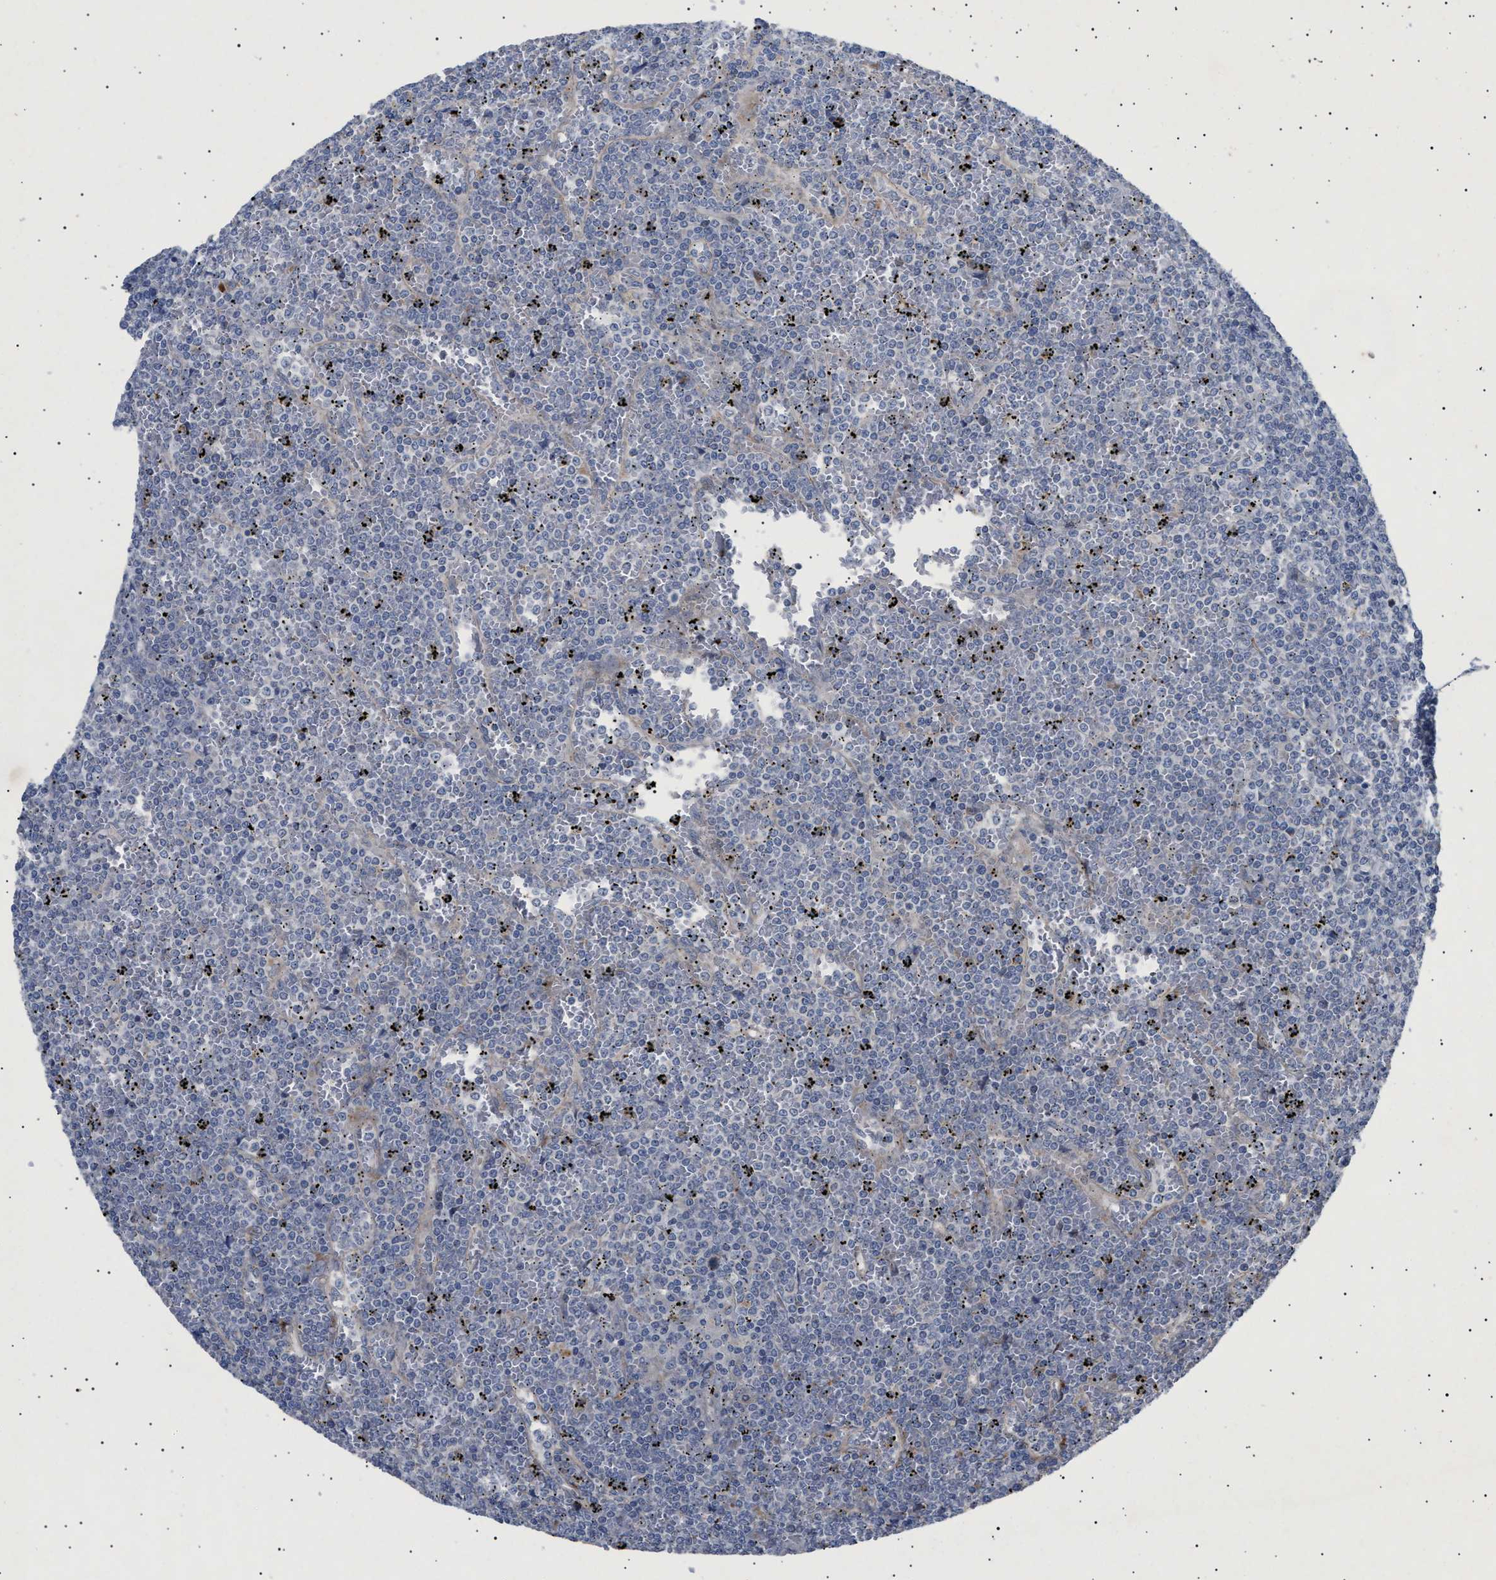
{"staining": {"intensity": "negative", "quantity": "none", "location": "none"}, "tissue": "lymphoma", "cell_type": "Tumor cells", "image_type": "cancer", "snomed": [{"axis": "morphology", "description": "Malignant lymphoma, non-Hodgkin's type, Low grade"}, {"axis": "topography", "description": "Spleen"}], "caption": "This is an IHC histopathology image of malignant lymphoma, non-Hodgkin's type (low-grade). There is no positivity in tumor cells.", "gene": "SIRT5", "patient": {"sex": "female", "age": 19}}